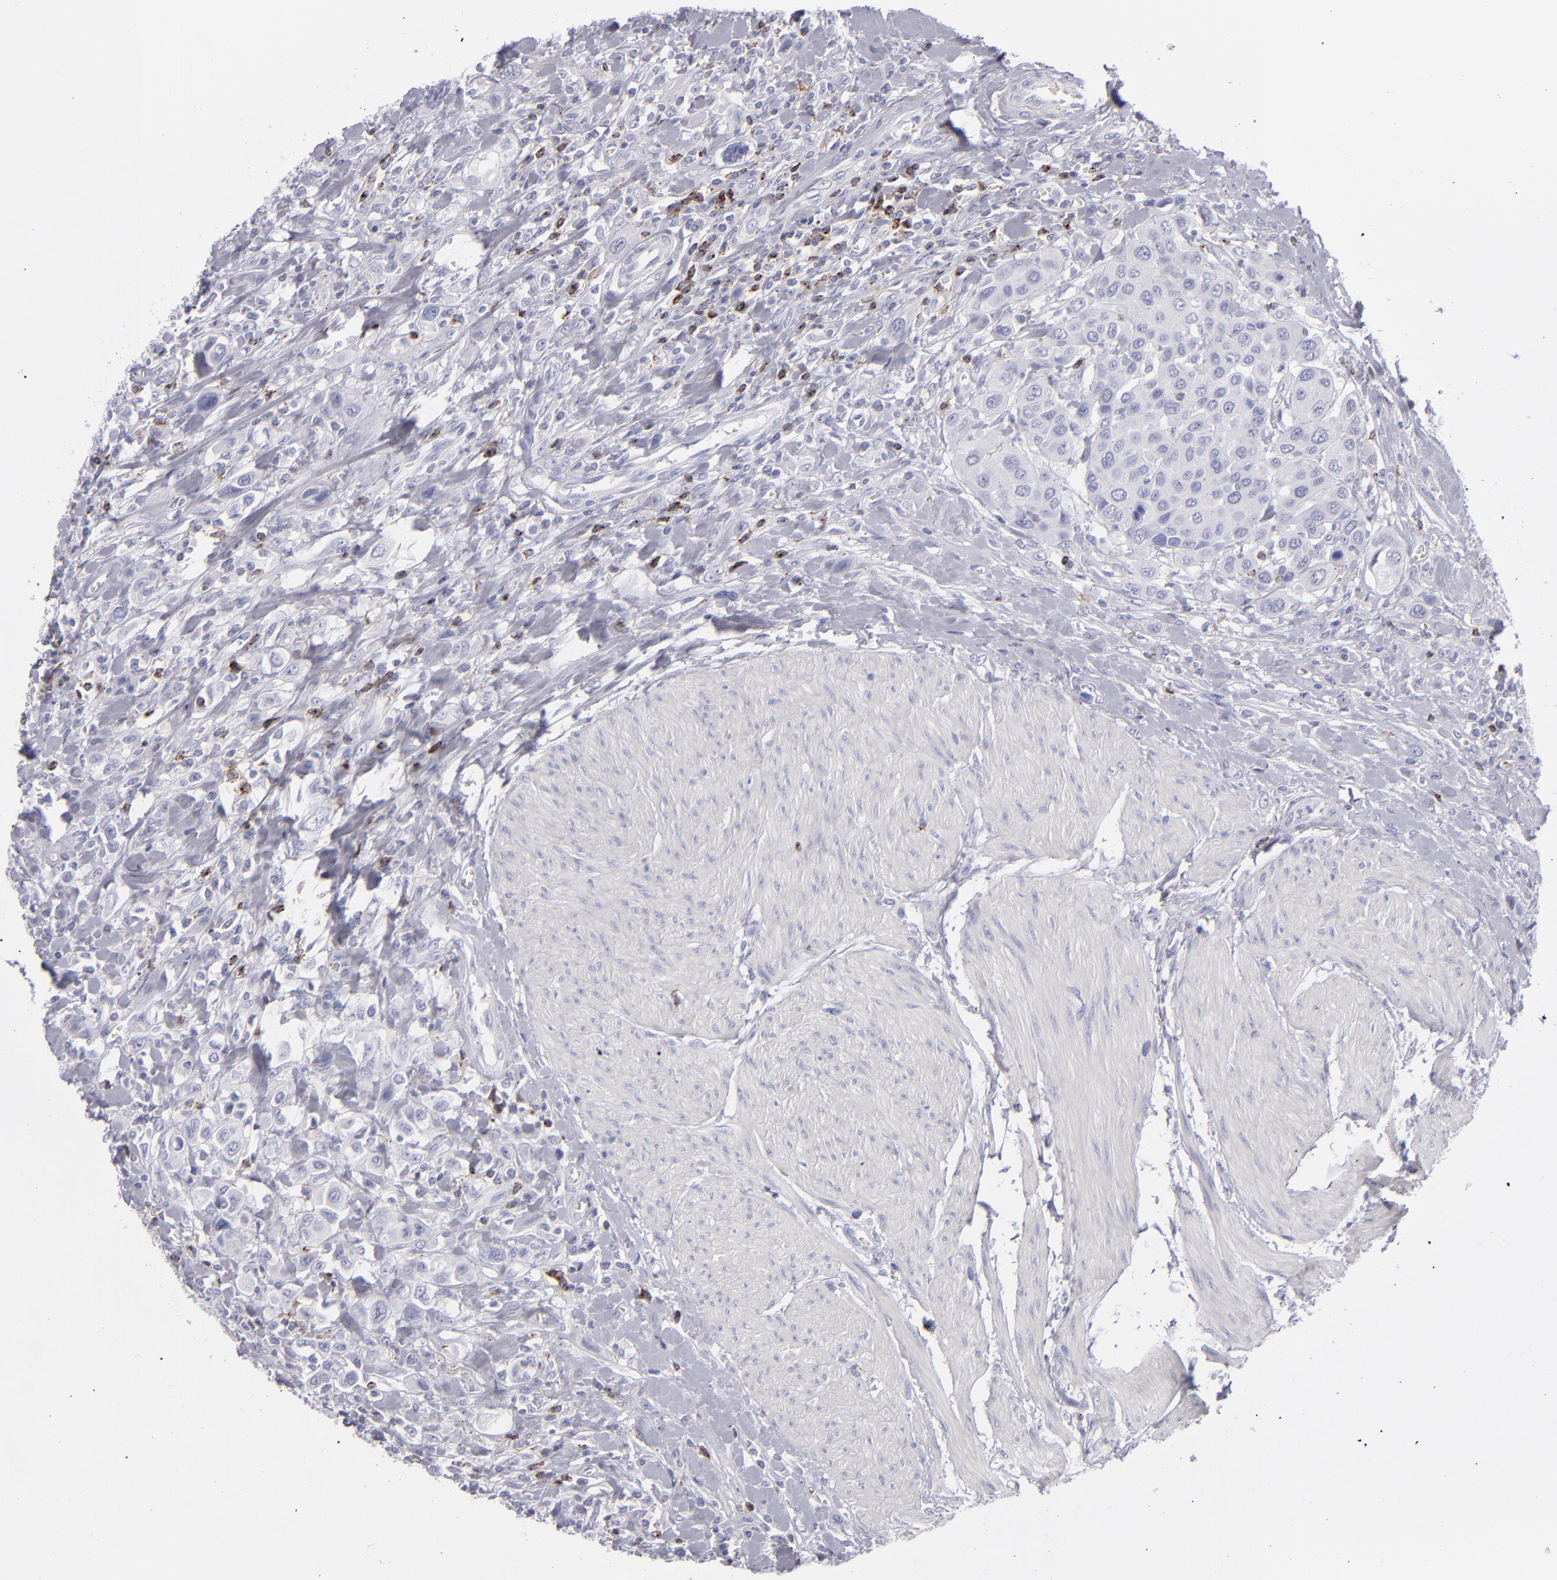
{"staining": {"intensity": "negative", "quantity": "none", "location": "none"}, "tissue": "urothelial cancer", "cell_type": "Tumor cells", "image_type": "cancer", "snomed": [{"axis": "morphology", "description": "Urothelial carcinoma, High grade"}, {"axis": "topography", "description": "Urinary bladder"}], "caption": "Immunohistochemistry histopathology image of neoplastic tissue: human urothelial cancer stained with DAB demonstrates no significant protein expression in tumor cells.", "gene": "CD2", "patient": {"sex": "male", "age": 50}}